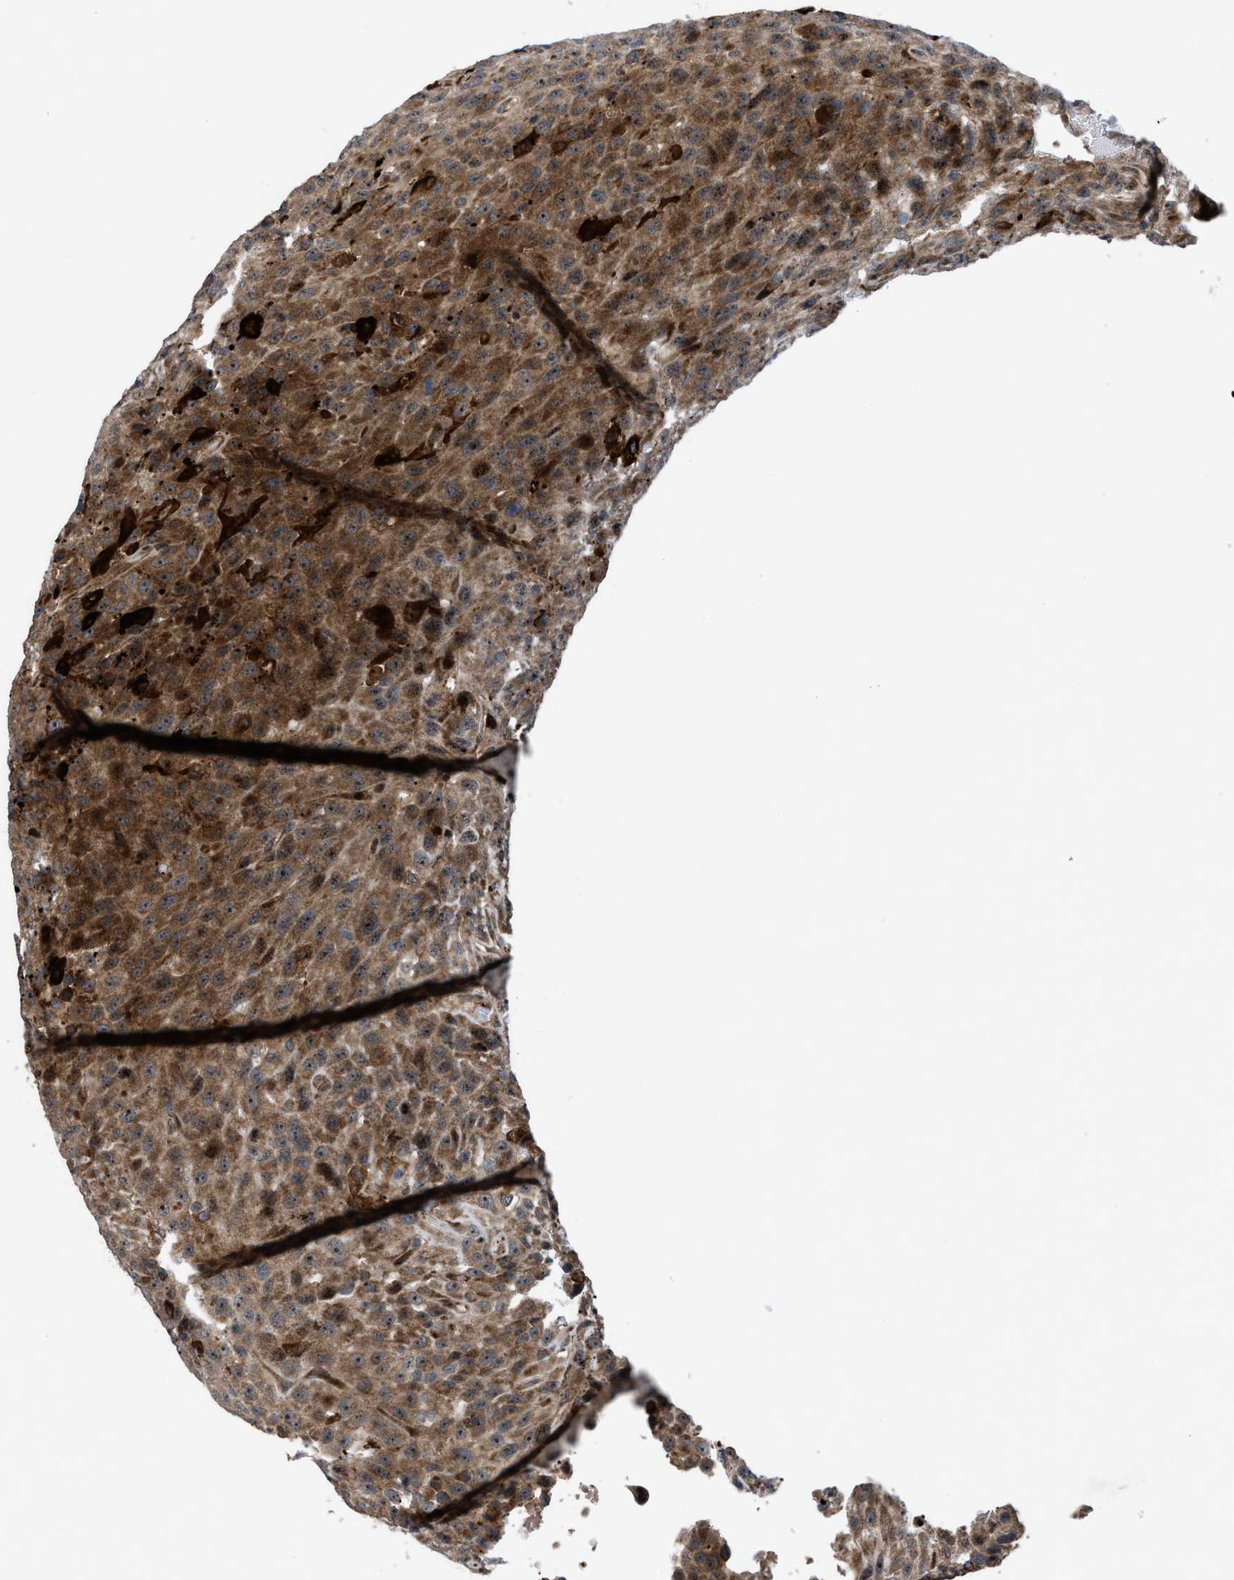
{"staining": {"intensity": "strong", "quantity": ">75%", "location": "cytoplasmic/membranous"}, "tissue": "urothelial cancer", "cell_type": "Tumor cells", "image_type": "cancer", "snomed": [{"axis": "morphology", "description": "Urothelial carcinoma, High grade"}, {"axis": "topography", "description": "Urinary bladder"}], "caption": "IHC staining of high-grade urothelial carcinoma, which reveals high levels of strong cytoplasmic/membranous expression in approximately >75% of tumor cells indicating strong cytoplasmic/membranous protein expression. The staining was performed using DAB (brown) for protein detection and nuclei were counterstained in hematoxylin (blue).", "gene": "AP3M2", "patient": {"sex": "male", "age": 66}}